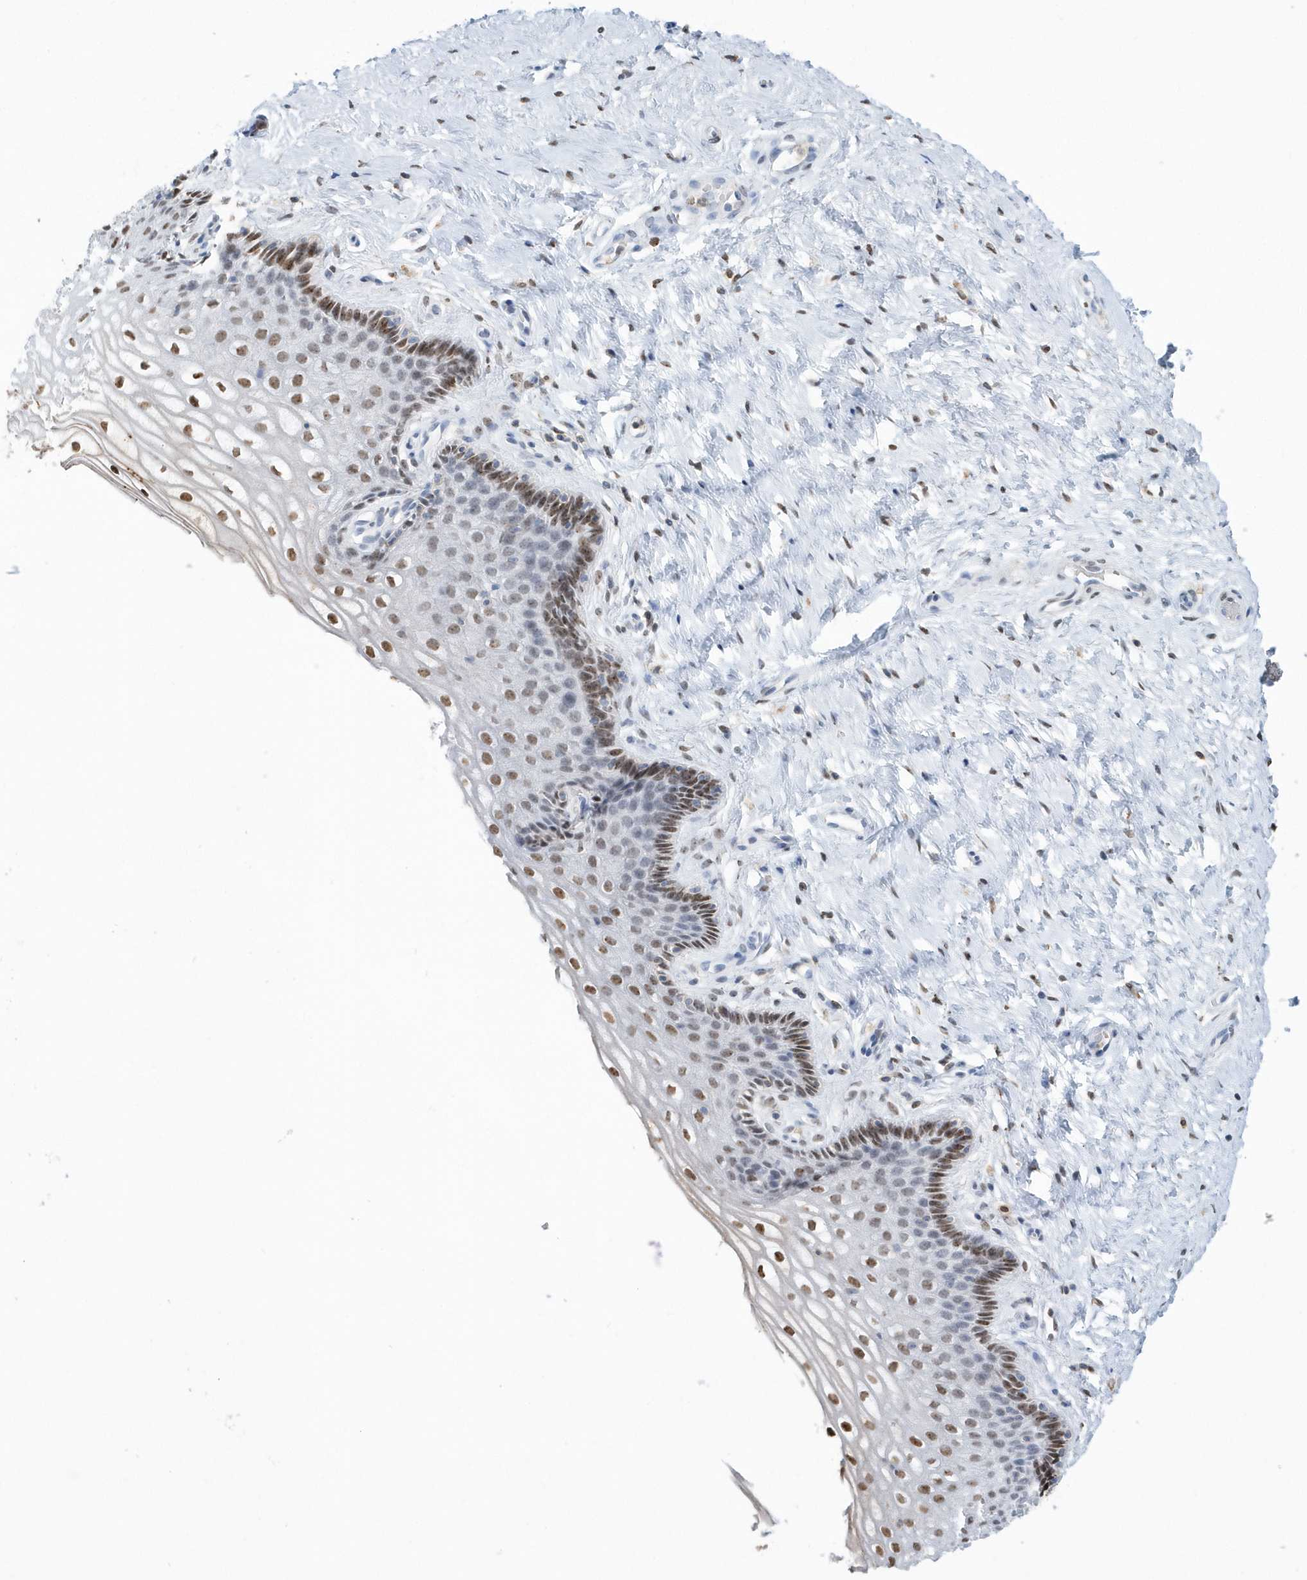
{"staining": {"intensity": "moderate", "quantity": ">75%", "location": "nuclear"}, "tissue": "cervix", "cell_type": "Glandular cells", "image_type": "normal", "snomed": [{"axis": "morphology", "description": "Normal tissue, NOS"}, {"axis": "topography", "description": "Cervix"}], "caption": "Immunohistochemistry (IHC) staining of unremarkable cervix, which displays medium levels of moderate nuclear positivity in approximately >75% of glandular cells indicating moderate nuclear protein expression. The staining was performed using DAB (brown) for protein detection and nuclei were counterstained in hematoxylin (blue).", "gene": "MACROH2A2", "patient": {"sex": "female", "age": 33}}